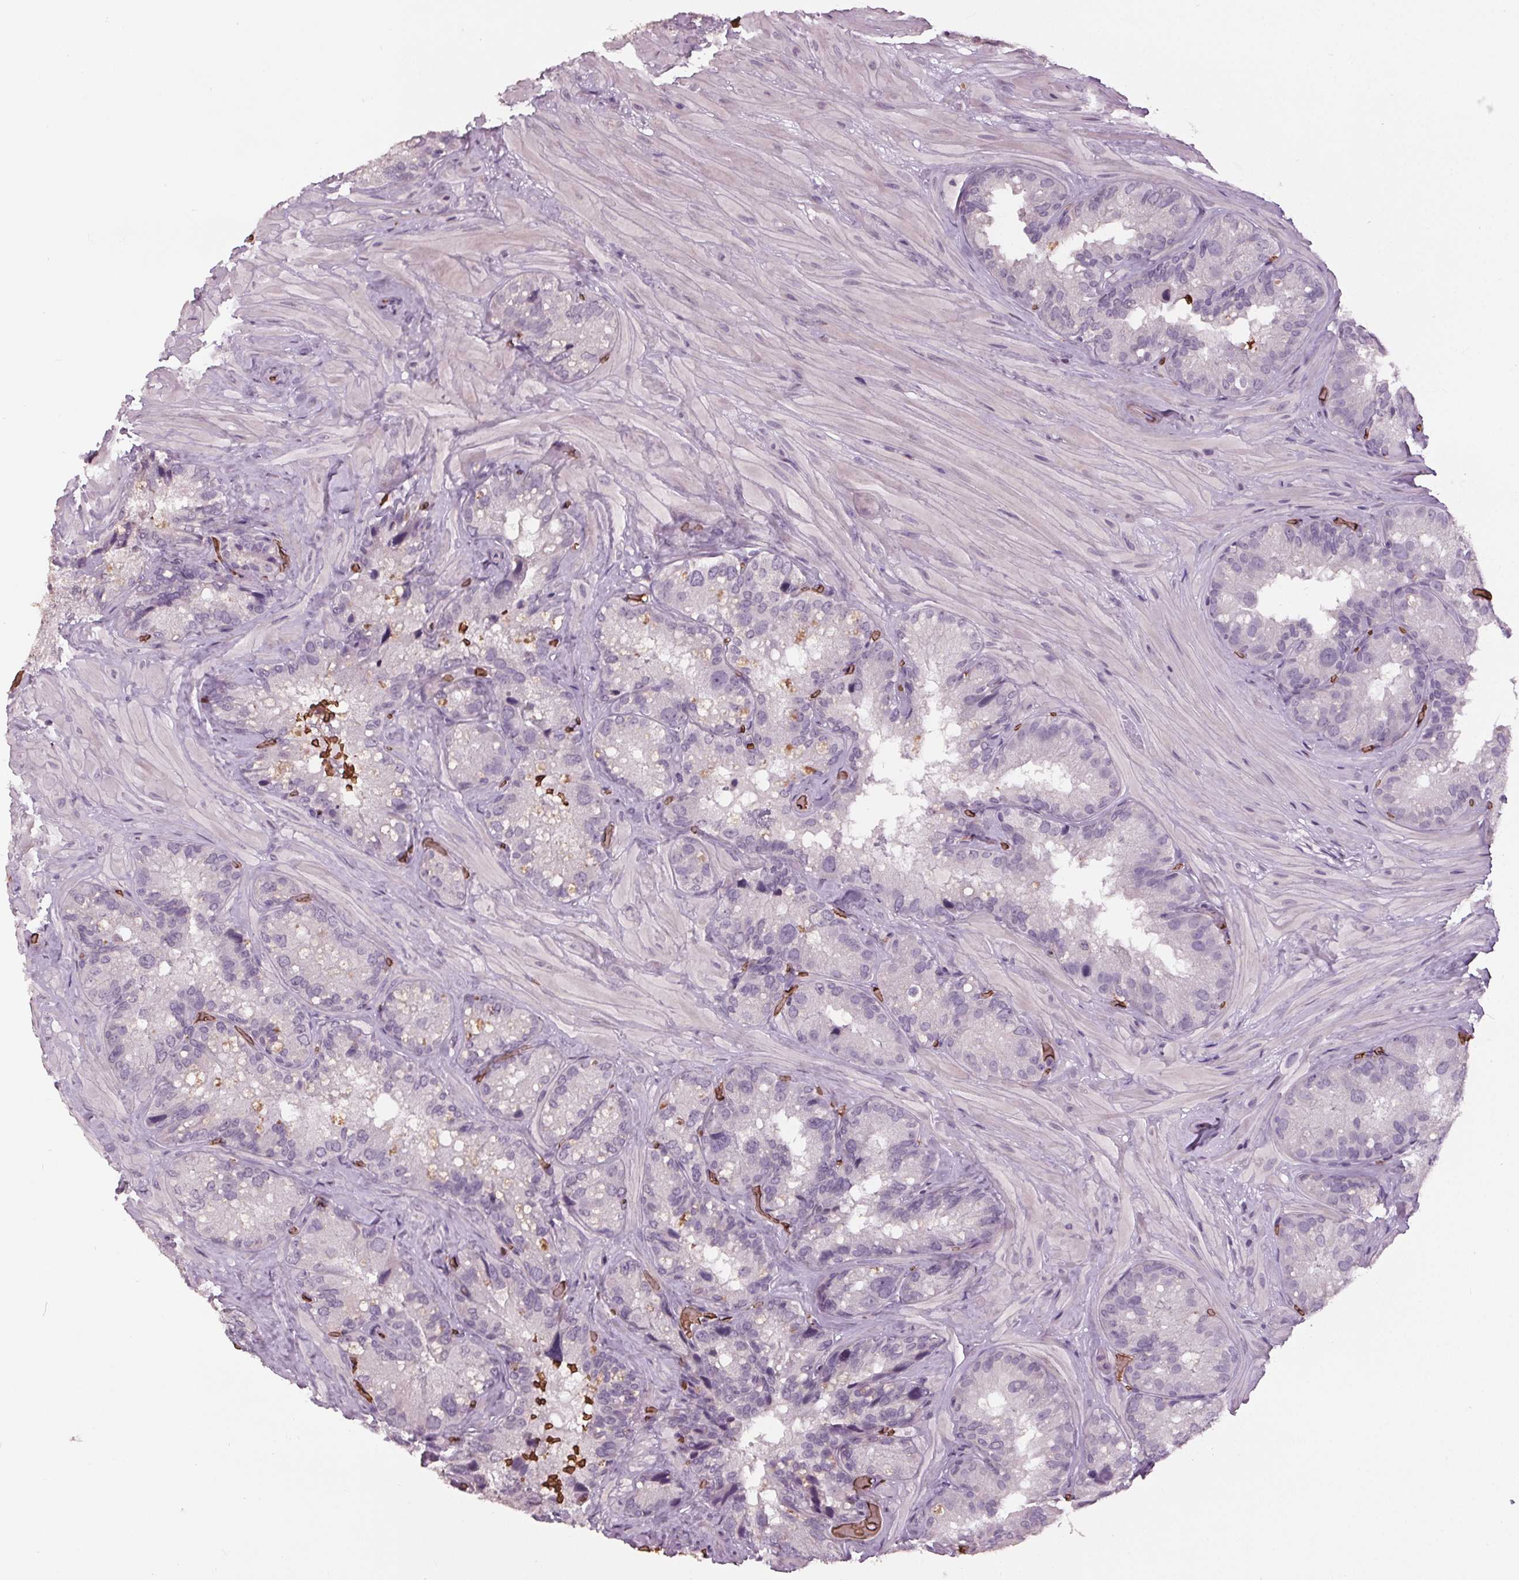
{"staining": {"intensity": "negative", "quantity": "none", "location": "none"}, "tissue": "seminal vesicle", "cell_type": "Glandular cells", "image_type": "normal", "snomed": [{"axis": "morphology", "description": "Normal tissue, NOS"}, {"axis": "topography", "description": "Seminal veicle"}], "caption": "Immunohistochemical staining of benign seminal vesicle shows no significant staining in glandular cells. Brightfield microscopy of immunohistochemistry stained with DAB (3,3'-diaminobenzidine) (brown) and hematoxylin (blue), captured at high magnification.", "gene": "SLC4A1", "patient": {"sex": "male", "age": 60}}